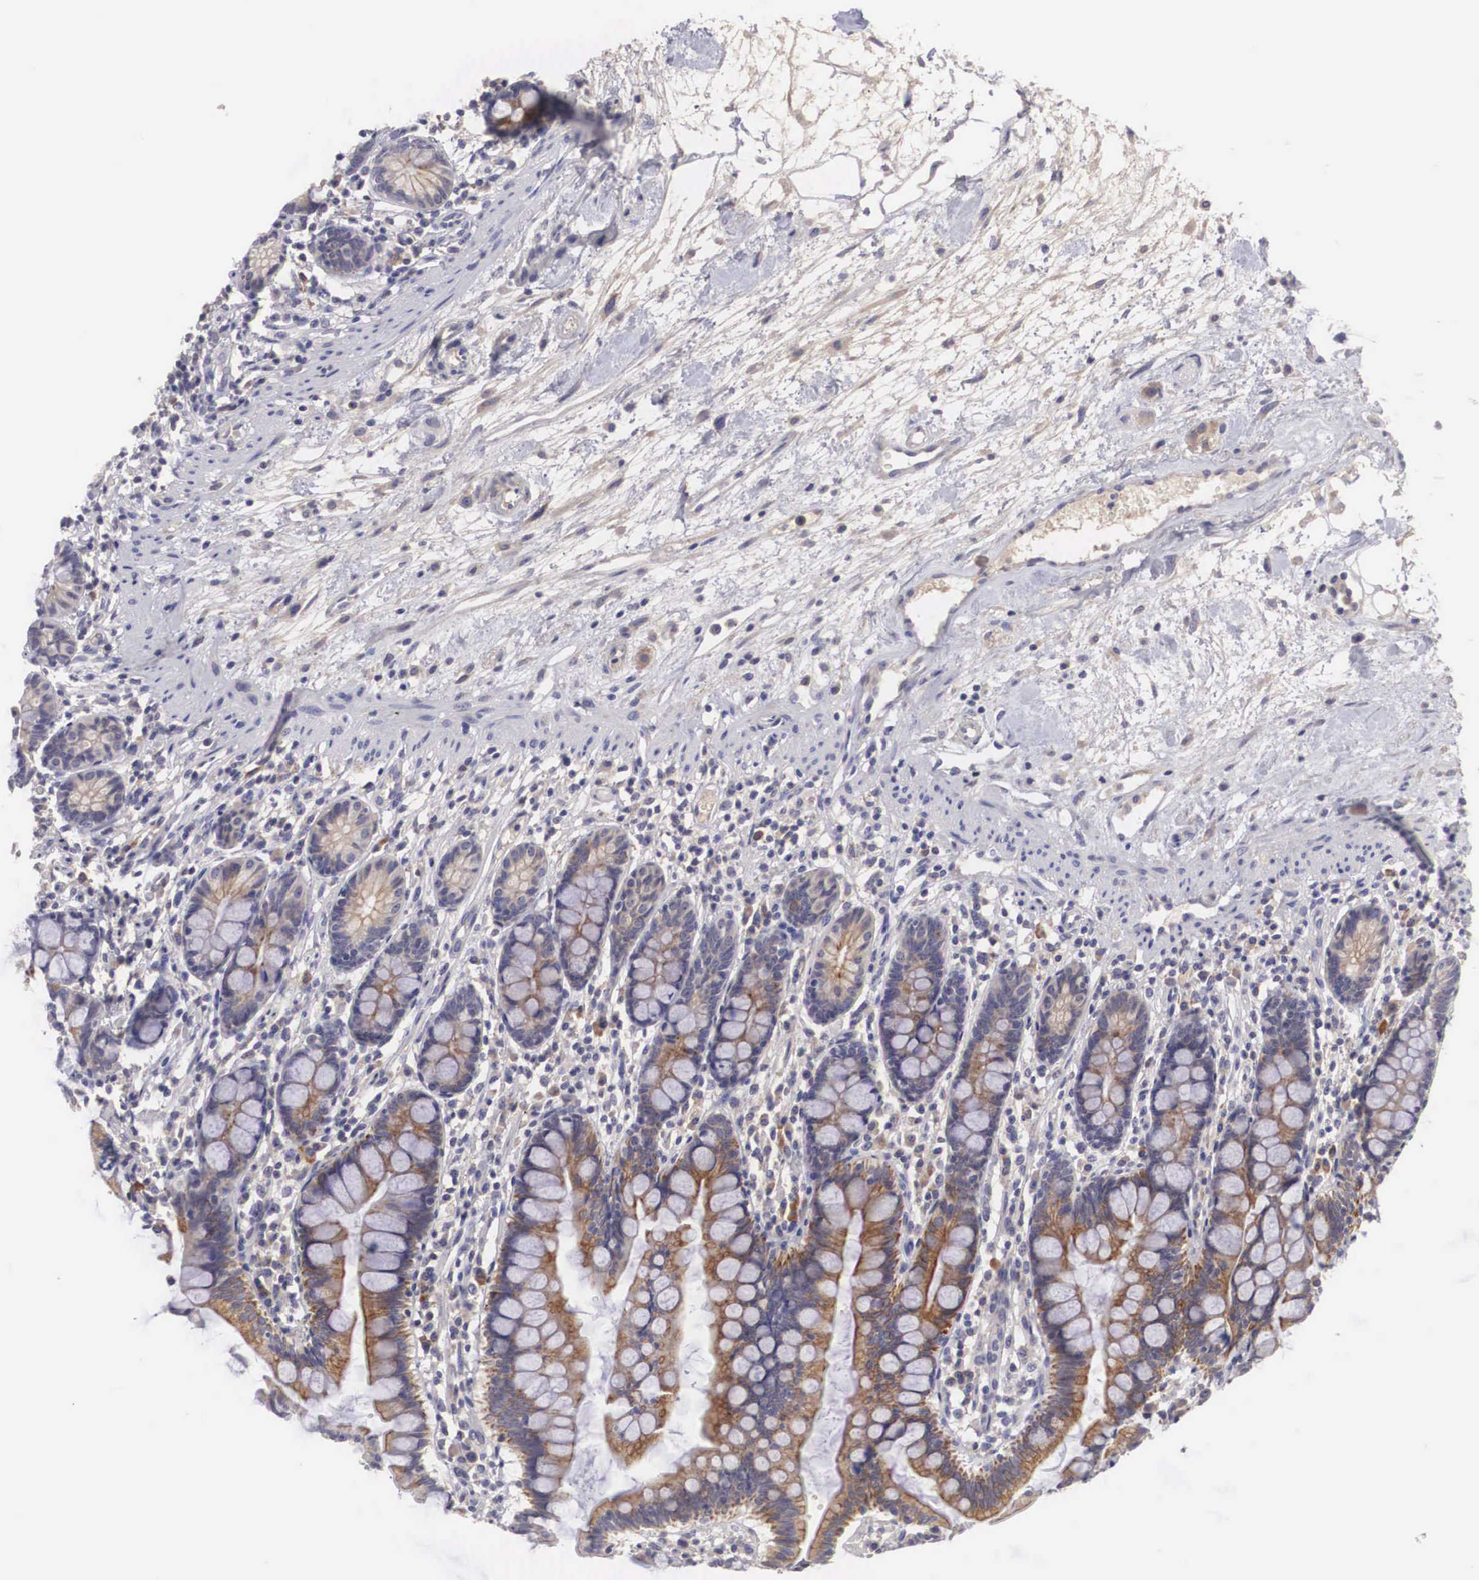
{"staining": {"intensity": "moderate", "quantity": "25%-75%", "location": "cytoplasmic/membranous"}, "tissue": "small intestine", "cell_type": "Glandular cells", "image_type": "normal", "snomed": [{"axis": "morphology", "description": "Normal tissue, NOS"}, {"axis": "topography", "description": "Small intestine"}], "caption": "Glandular cells reveal medium levels of moderate cytoplasmic/membranous staining in about 25%-75% of cells in normal small intestine. (Stains: DAB in brown, nuclei in blue, Microscopy: brightfield microscopy at high magnification).", "gene": "NREP", "patient": {"sex": "female", "age": 51}}